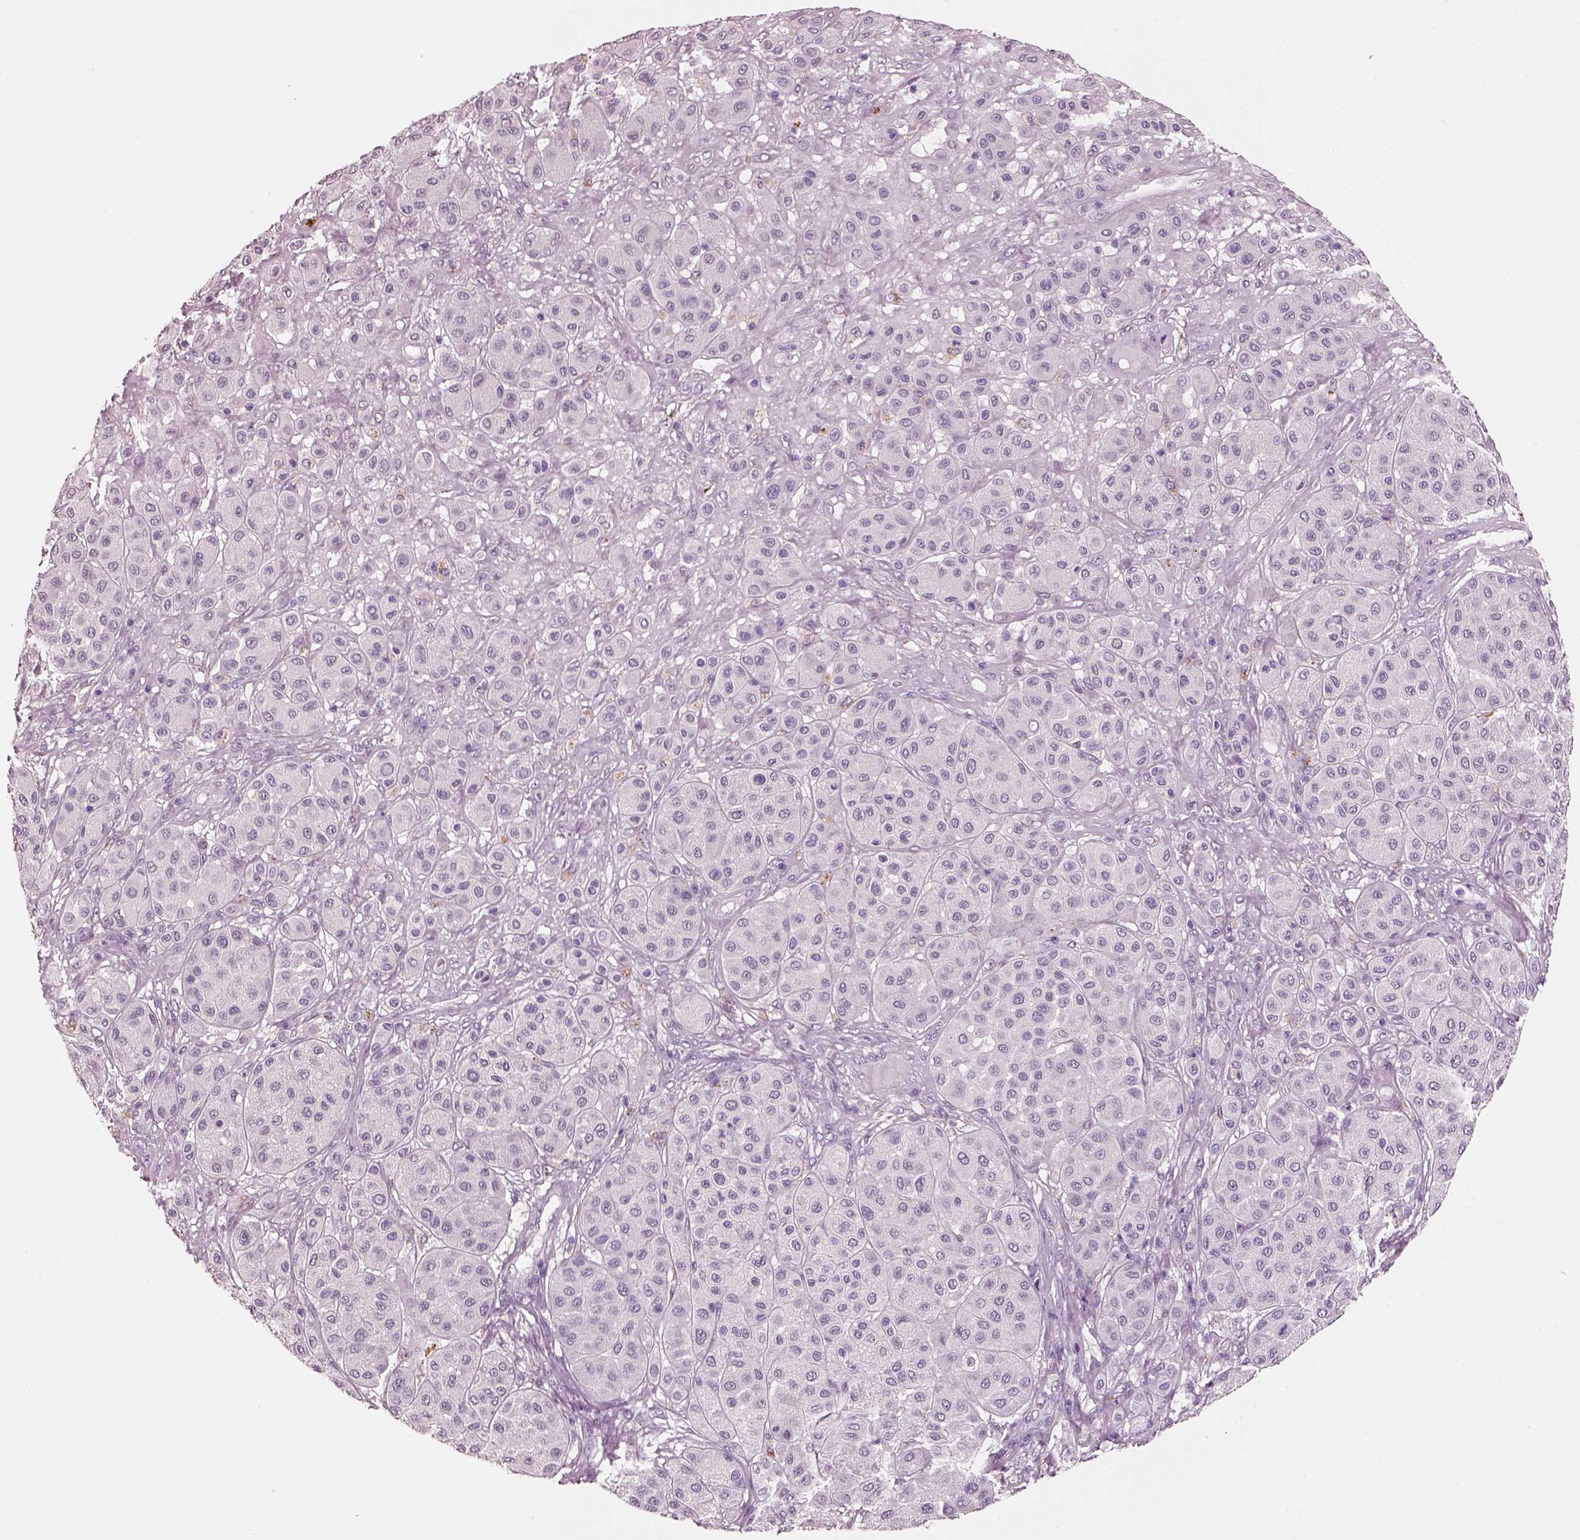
{"staining": {"intensity": "negative", "quantity": "none", "location": "none"}, "tissue": "melanoma", "cell_type": "Tumor cells", "image_type": "cancer", "snomed": [{"axis": "morphology", "description": "Malignant melanoma, Metastatic site"}, {"axis": "topography", "description": "Smooth muscle"}], "caption": "An image of malignant melanoma (metastatic site) stained for a protein shows no brown staining in tumor cells.", "gene": "ELSPBP1", "patient": {"sex": "male", "age": 41}}